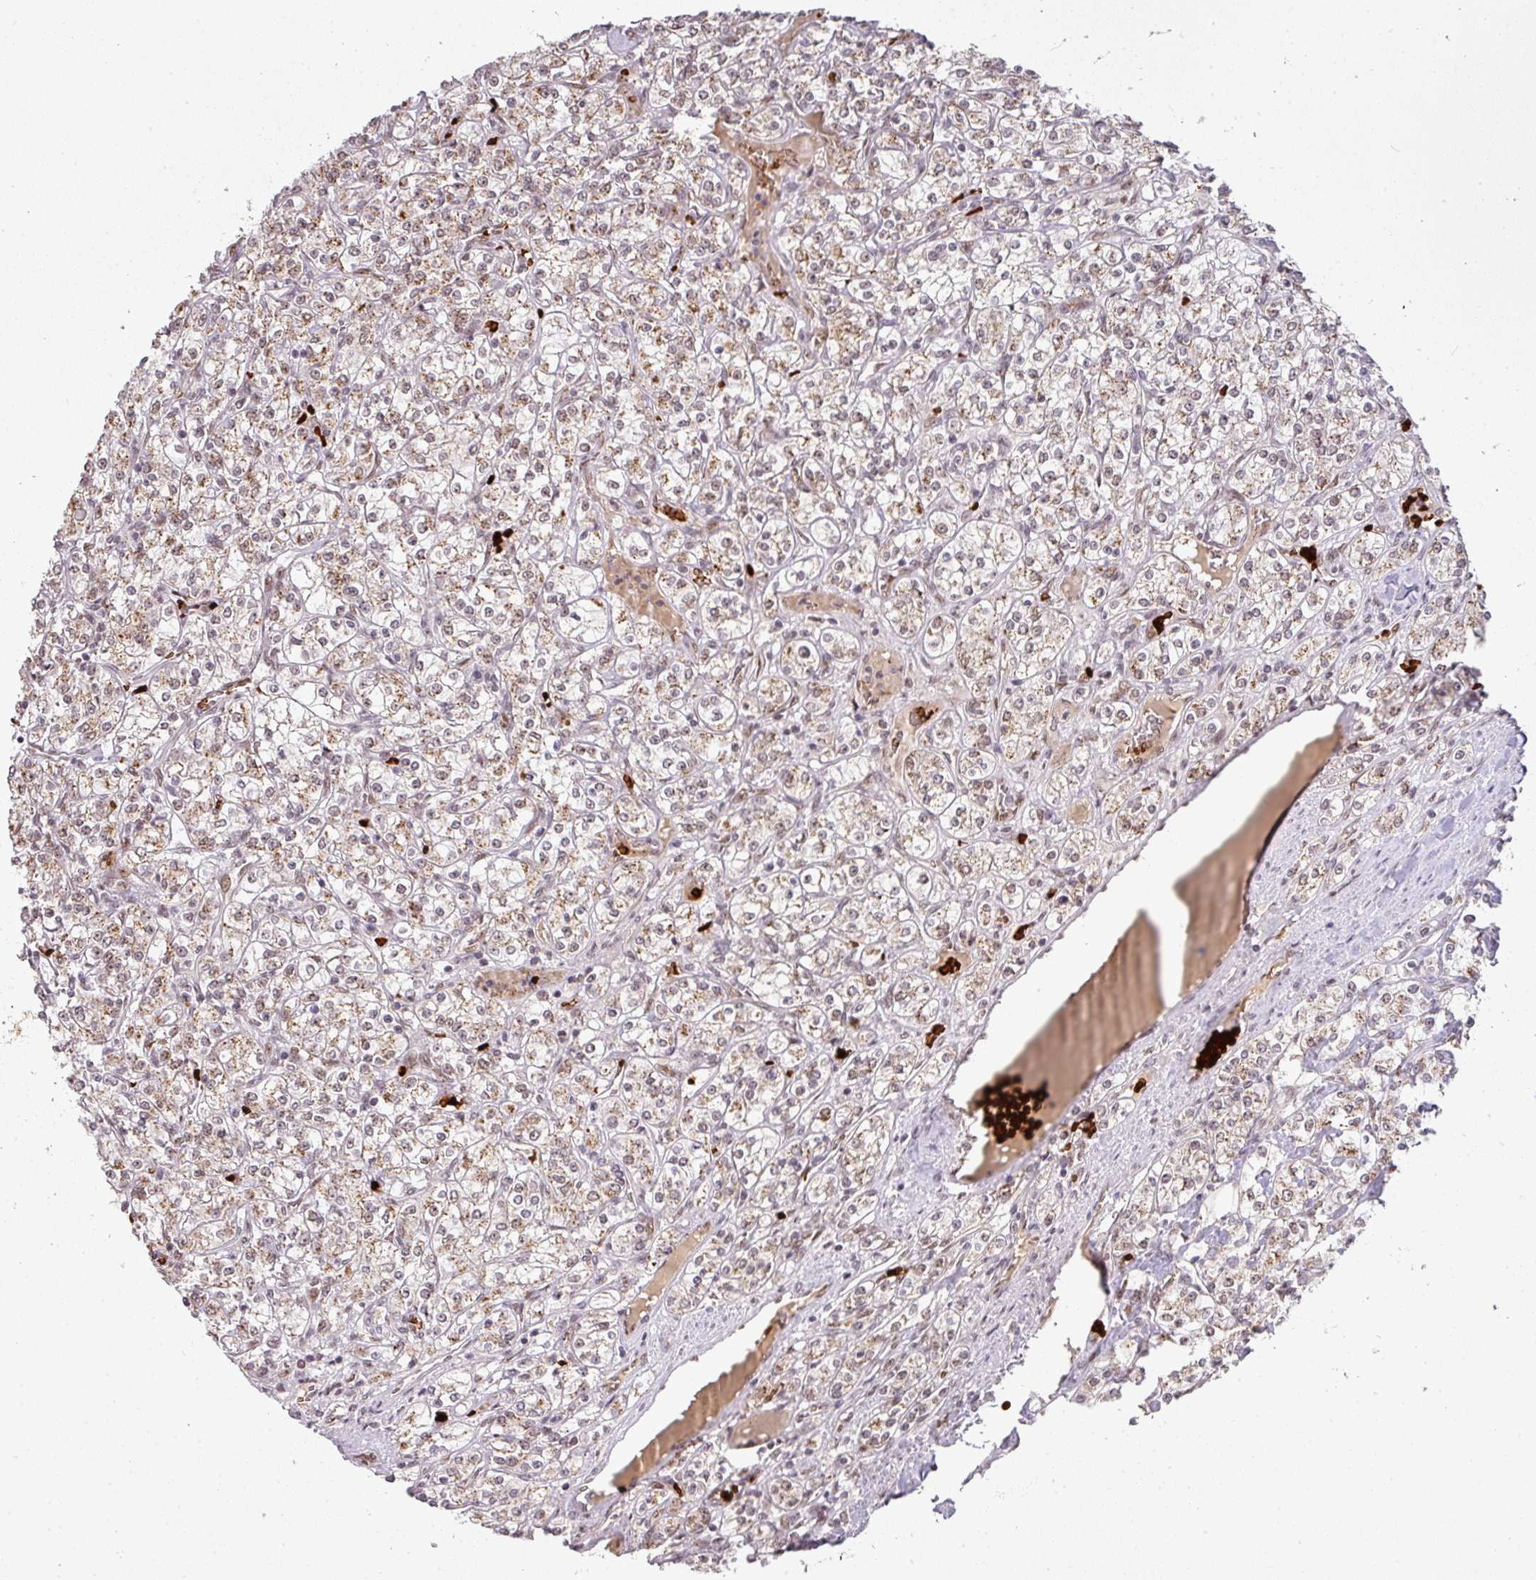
{"staining": {"intensity": "weak", "quantity": "25%-75%", "location": "cytoplasmic/membranous,nuclear"}, "tissue": "renal cancer", "cell_type": "Tumor cells", "image_type": "cancer", "snomed": [{"axis": "morphology", "description": "Adenocarcinoma, NOS"}, {"axis": "topography", "description": "Kidney"}], "caption": "Human renal adenocarcinoma stained with a protein marker shows weak staining in tumor cells.", "gene": "NEIL1", "patient": {"sex": "male", "age": 77}}